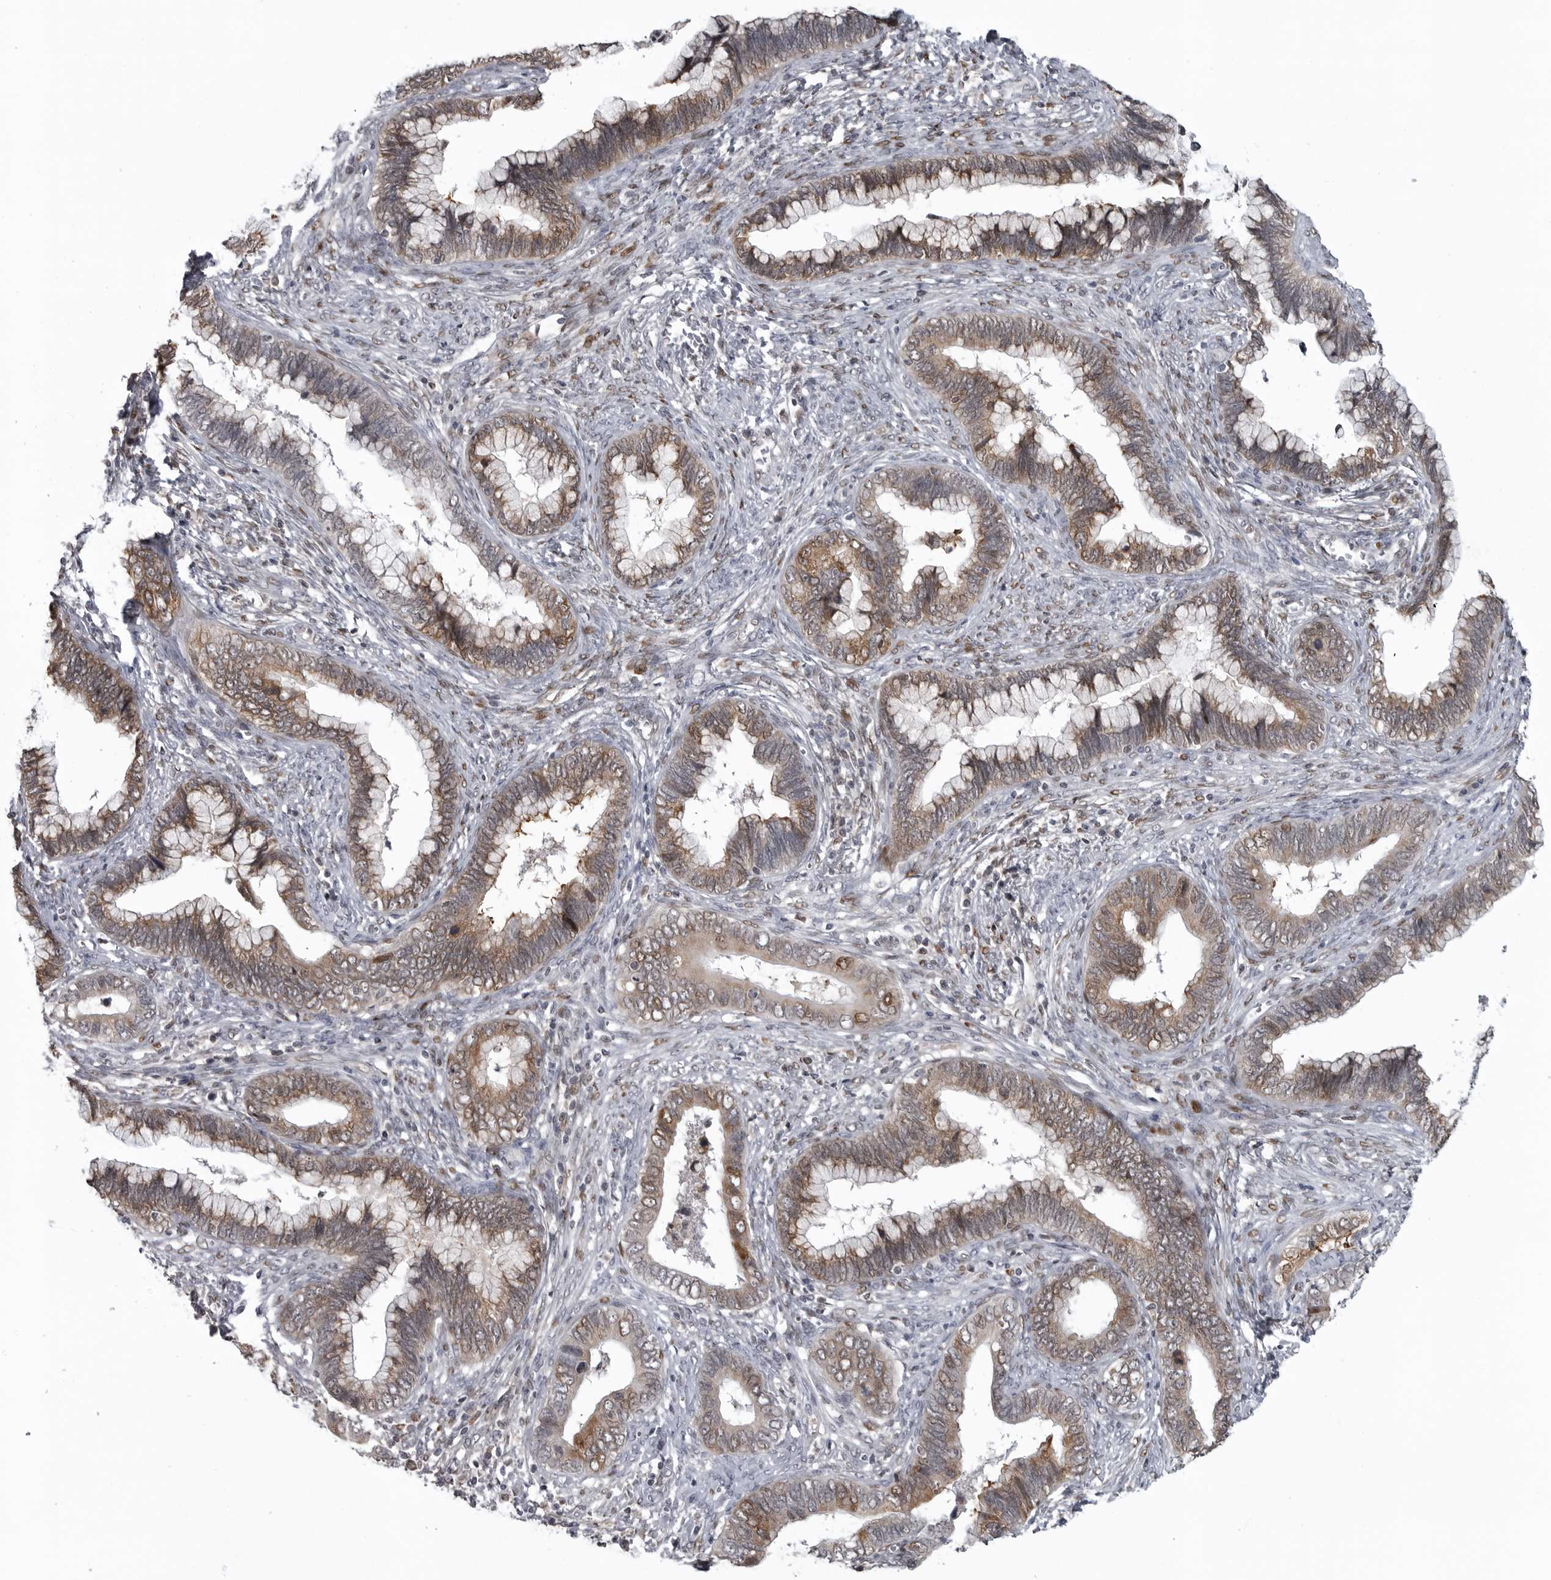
{"staining": {"intensity": "weak", "quantity": ">75%", "location": "cytoplasmic/membranous,nuclear"}, "tissue": "cervical cancer", "cell_type": "Tumor cells", "image_type": "cancer", "snomed": [{"axis": "morphology", "description": "Adenocarcinoma, NOS"}, {"axis": "topography", "description": "Cervix"}], "caption": "Immunohistochemistry (DAB) staining of cervical adenocarcinoma displays weak cytoplasmic/membranous and nuclear protein expression in about >75% of tumor cells.", "gene": "C8orf58", "patient": {"sex": "female", "age": 44}}